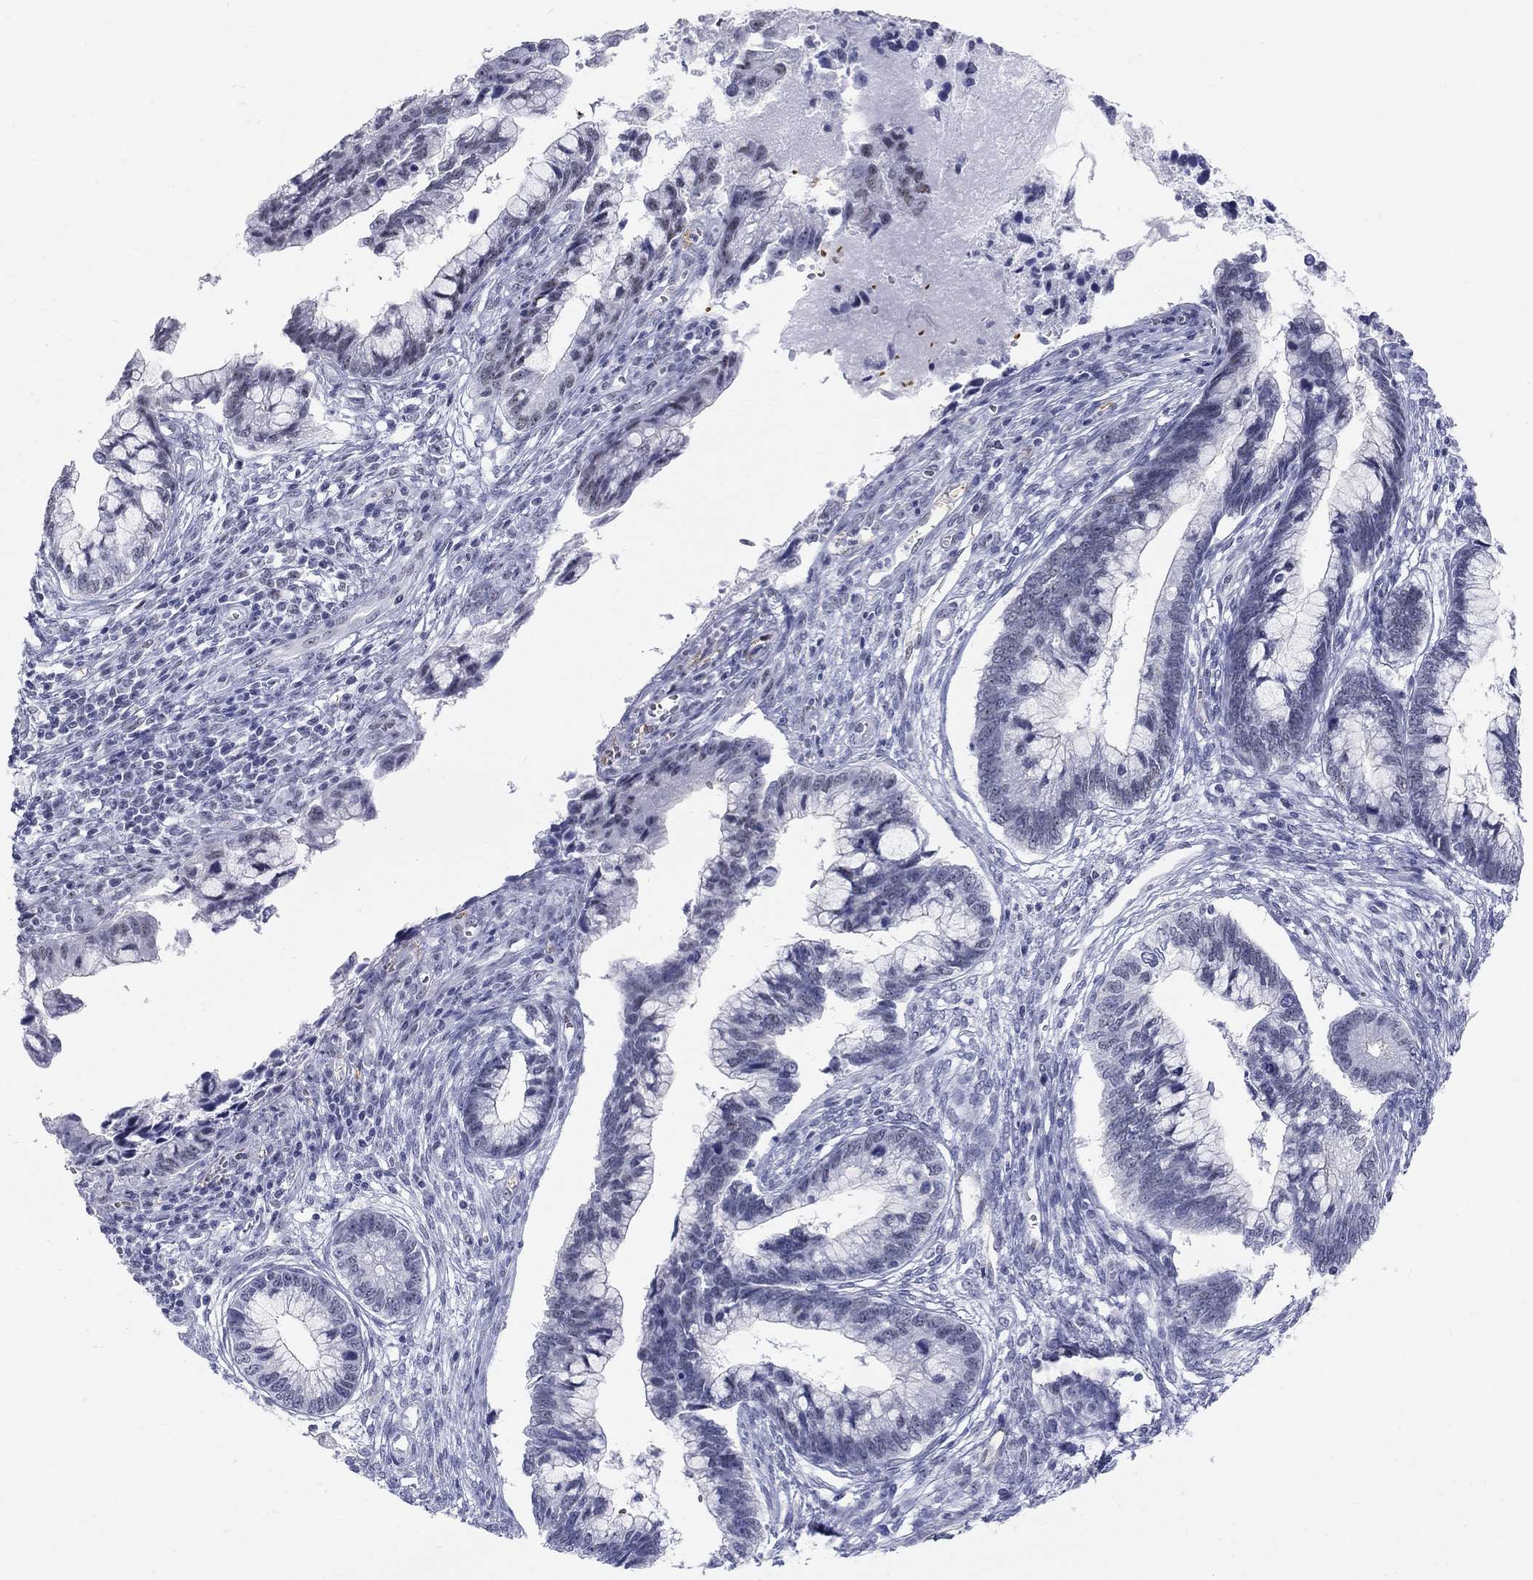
{"staining": {"intensity": "negative", "quantity": "none", "location": "none"}, "tissue": "cervical cancer", "cell_type": "Tumor cells", "image_type": "cancer", "snomed": [{"axis": "morphology", "description": "Adenocarcinoma, NOS"}, {"axis": "topography", "description": "Cervix"}], "caption": "IHC micrograph of cervical cancer stained for a protein (brown), which shows no staining in tumor cells.", "gene": "DMTN", "patient": {"sex": "female", "age": 44}}